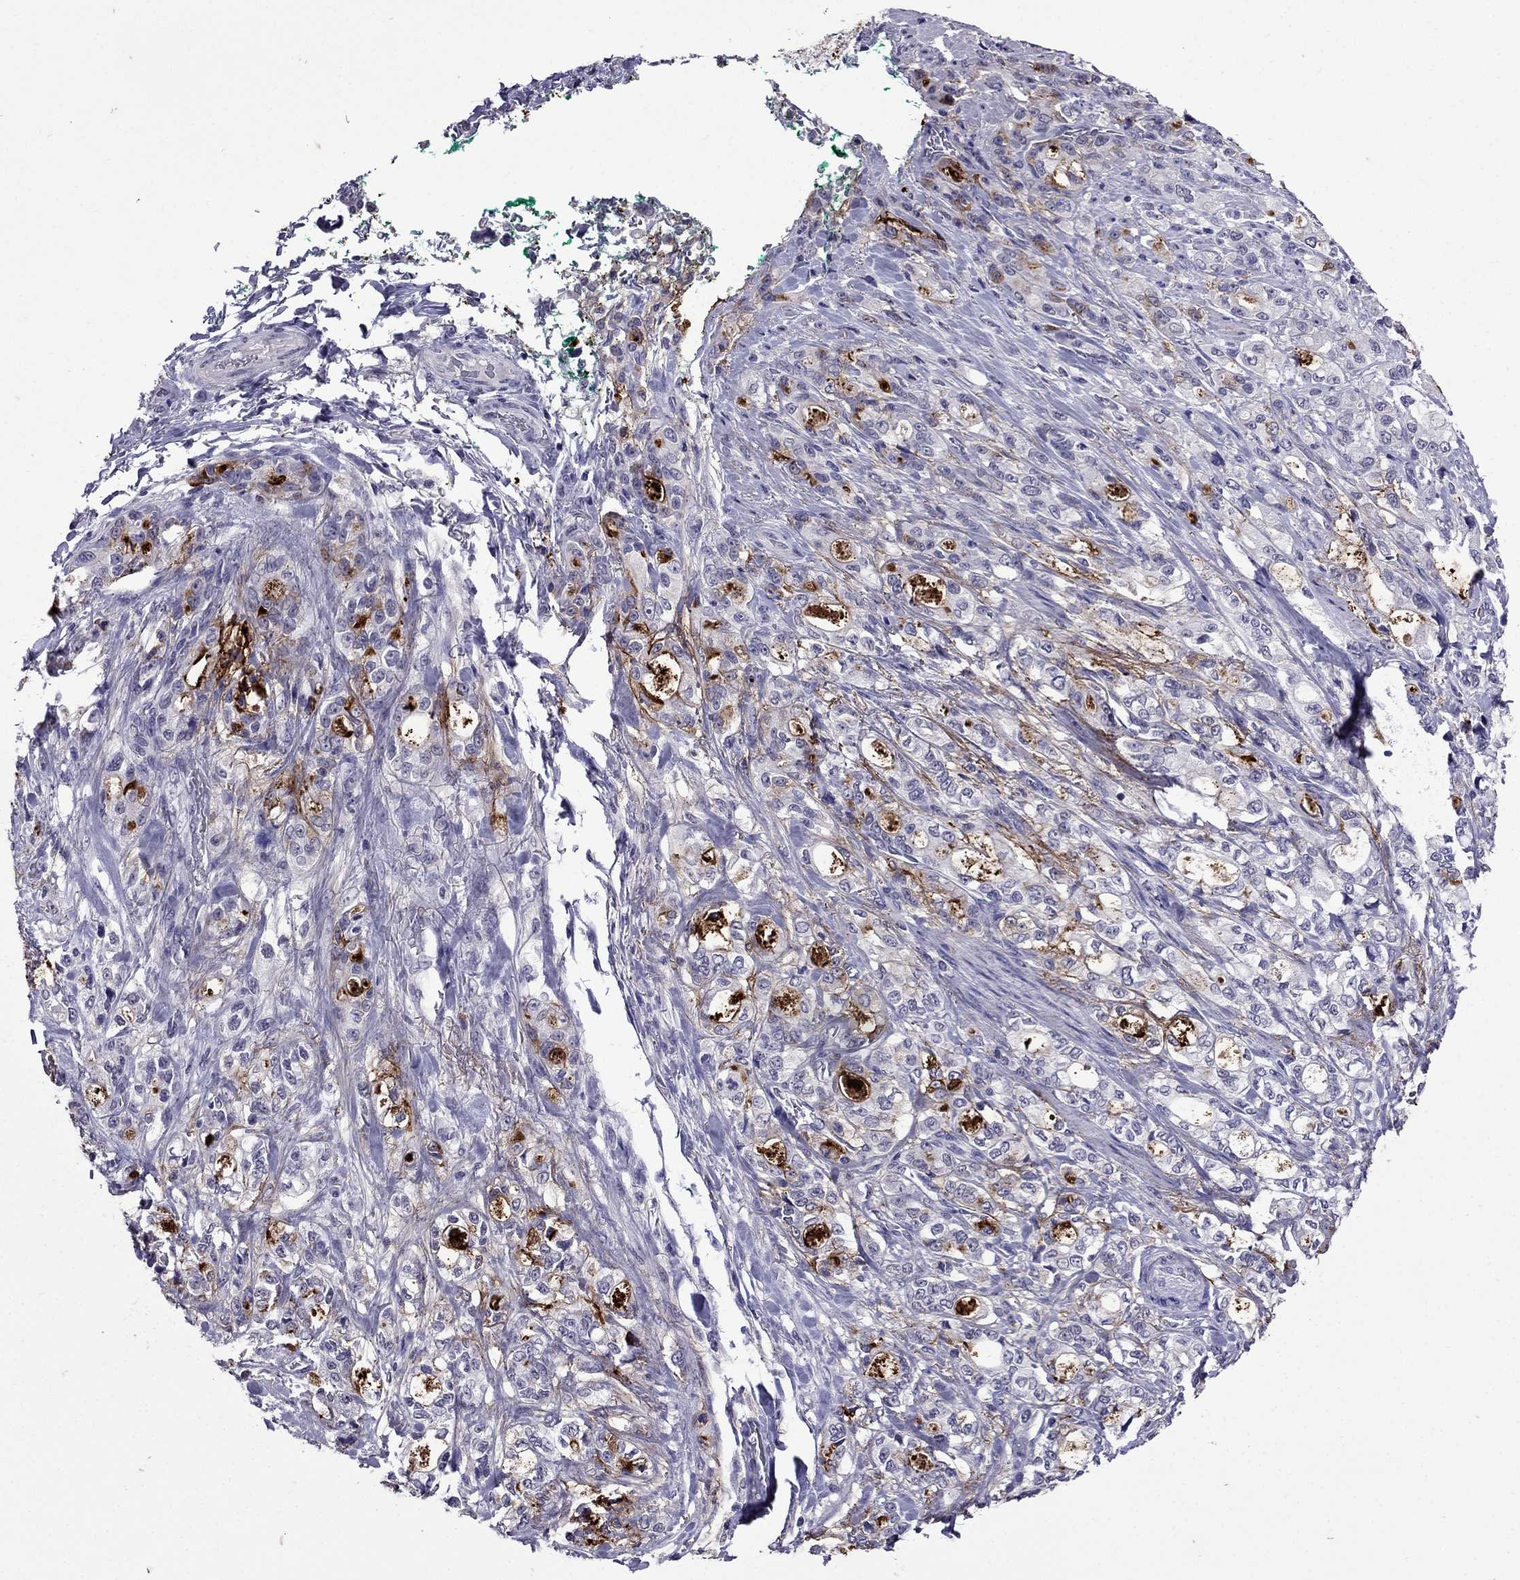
{"staining": {"intensity": "strong", "quantity": "<25%", "location": "cytoplasmic/membranous"}, "tissue": "stomach cancer", "cell_type": "Tumor cells", "image_type": "cancer", "snomed": [{"axis": "morphology", "description": "Adenocarcinoma, NOS"}, {"axis": "topography", "description": "Stomach"}], "caption": "Tumor cells show medium levels of strong cytoplasmic/membranous expression in approximately <25% of cells in human stomach cancer (adenocarcinoma). (DAB IHC, brown staining for protein, blue staining for nuclei).", "gene": "OLFM4", "patient": {"sex": "male", "age": 63}}